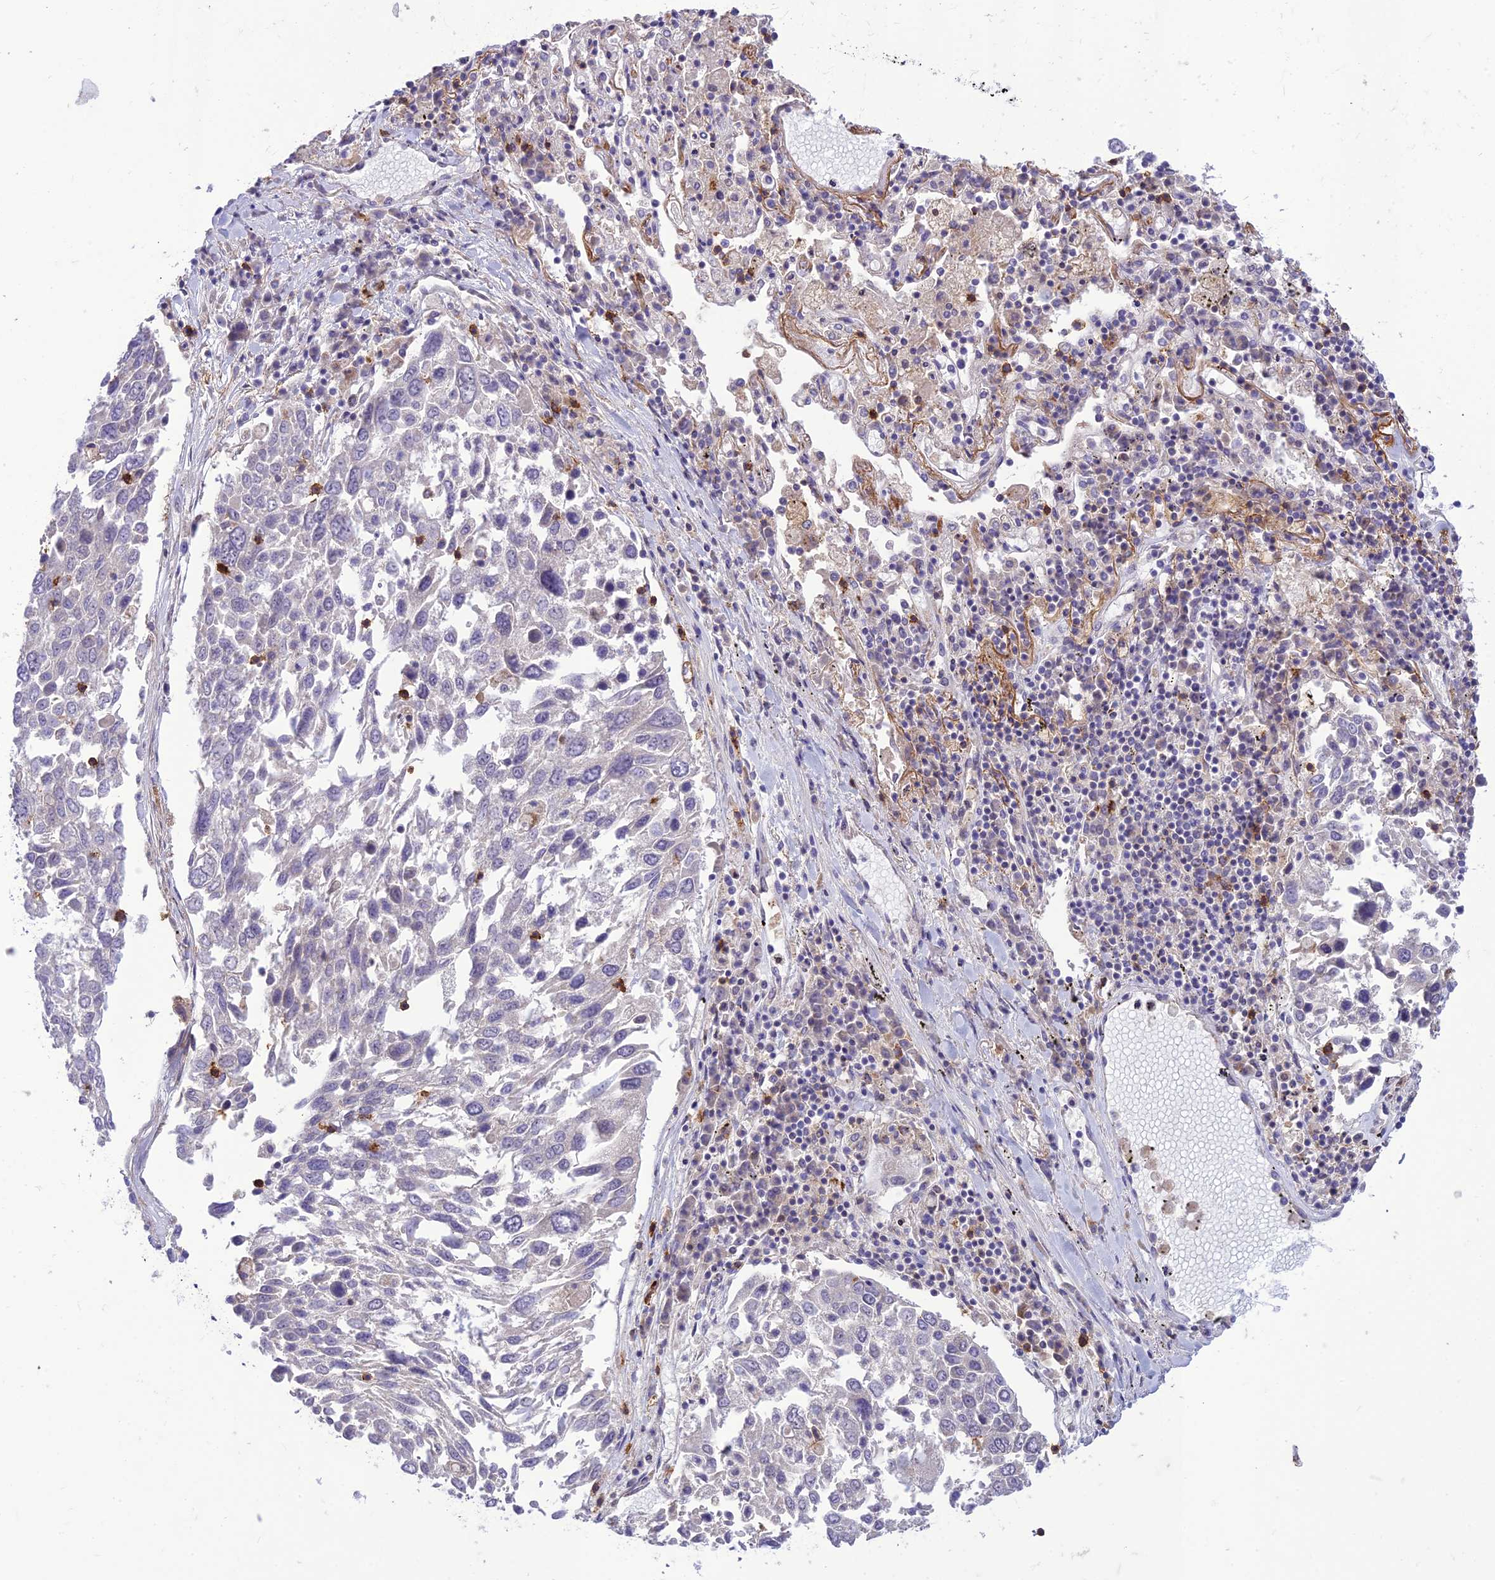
{"staining": {"intensity": "negative", "quantity": "none", "location": "none"}, "tissue": "lung cancer", "cell_type": "Tumor cells", "image_type": "cancer", "snomed": [{"axis": "morphology", "description": "Squamous cell carcinoma, NOS"}, {"axis": "topography", "description": "Lung"}], "caption": "This image is of lung cancer stained with immunohistochemistry to label a protein in brown with the nuclei are counter-stained blue. There is no staining in tumor cells.", "gene": "ITGAE", "patient": {"sex": "male", "age": 65}}